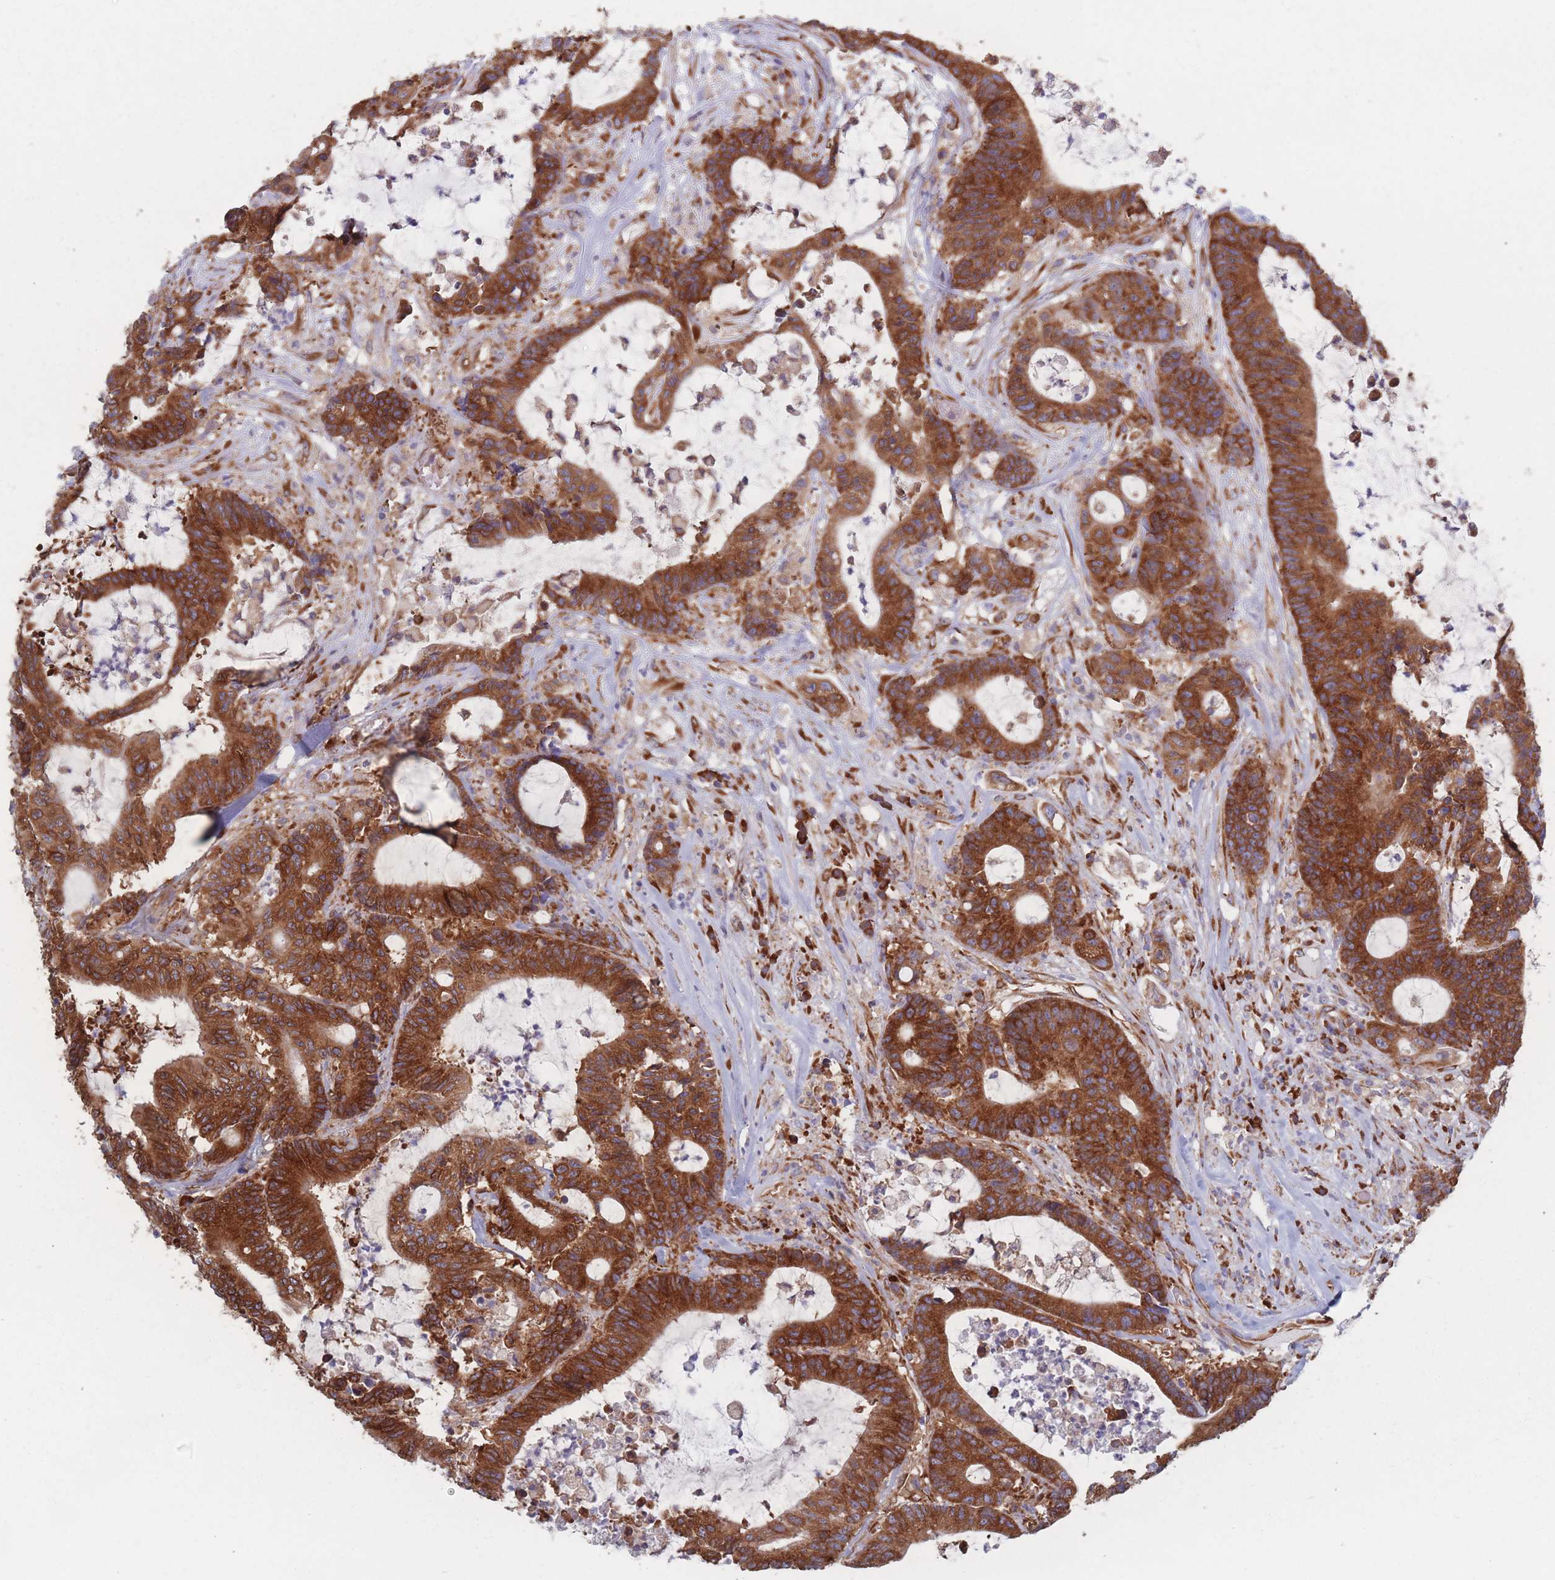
{"staining": {"intensity": "strong", "quantity": ">75%", "location": "cytoplasmic/membranous"}, "tissue": "colorectal cancer", "cell_type": "Tumor cells", "image_type": "cancer", "snomed": [{"axis": "morphology", "description": "Adenocarcinoma, NOS"}, {"axis": "topography", "description": "Colon"}], "caption": "A micrograph of human colorectal cancer (adenocarcinoma) stained for a protein shows strong cytoplasmic/membranous brown staining in tumor cells.", "gene": "EEF1B2", "patient": {"sex": "female", "age": 84}}